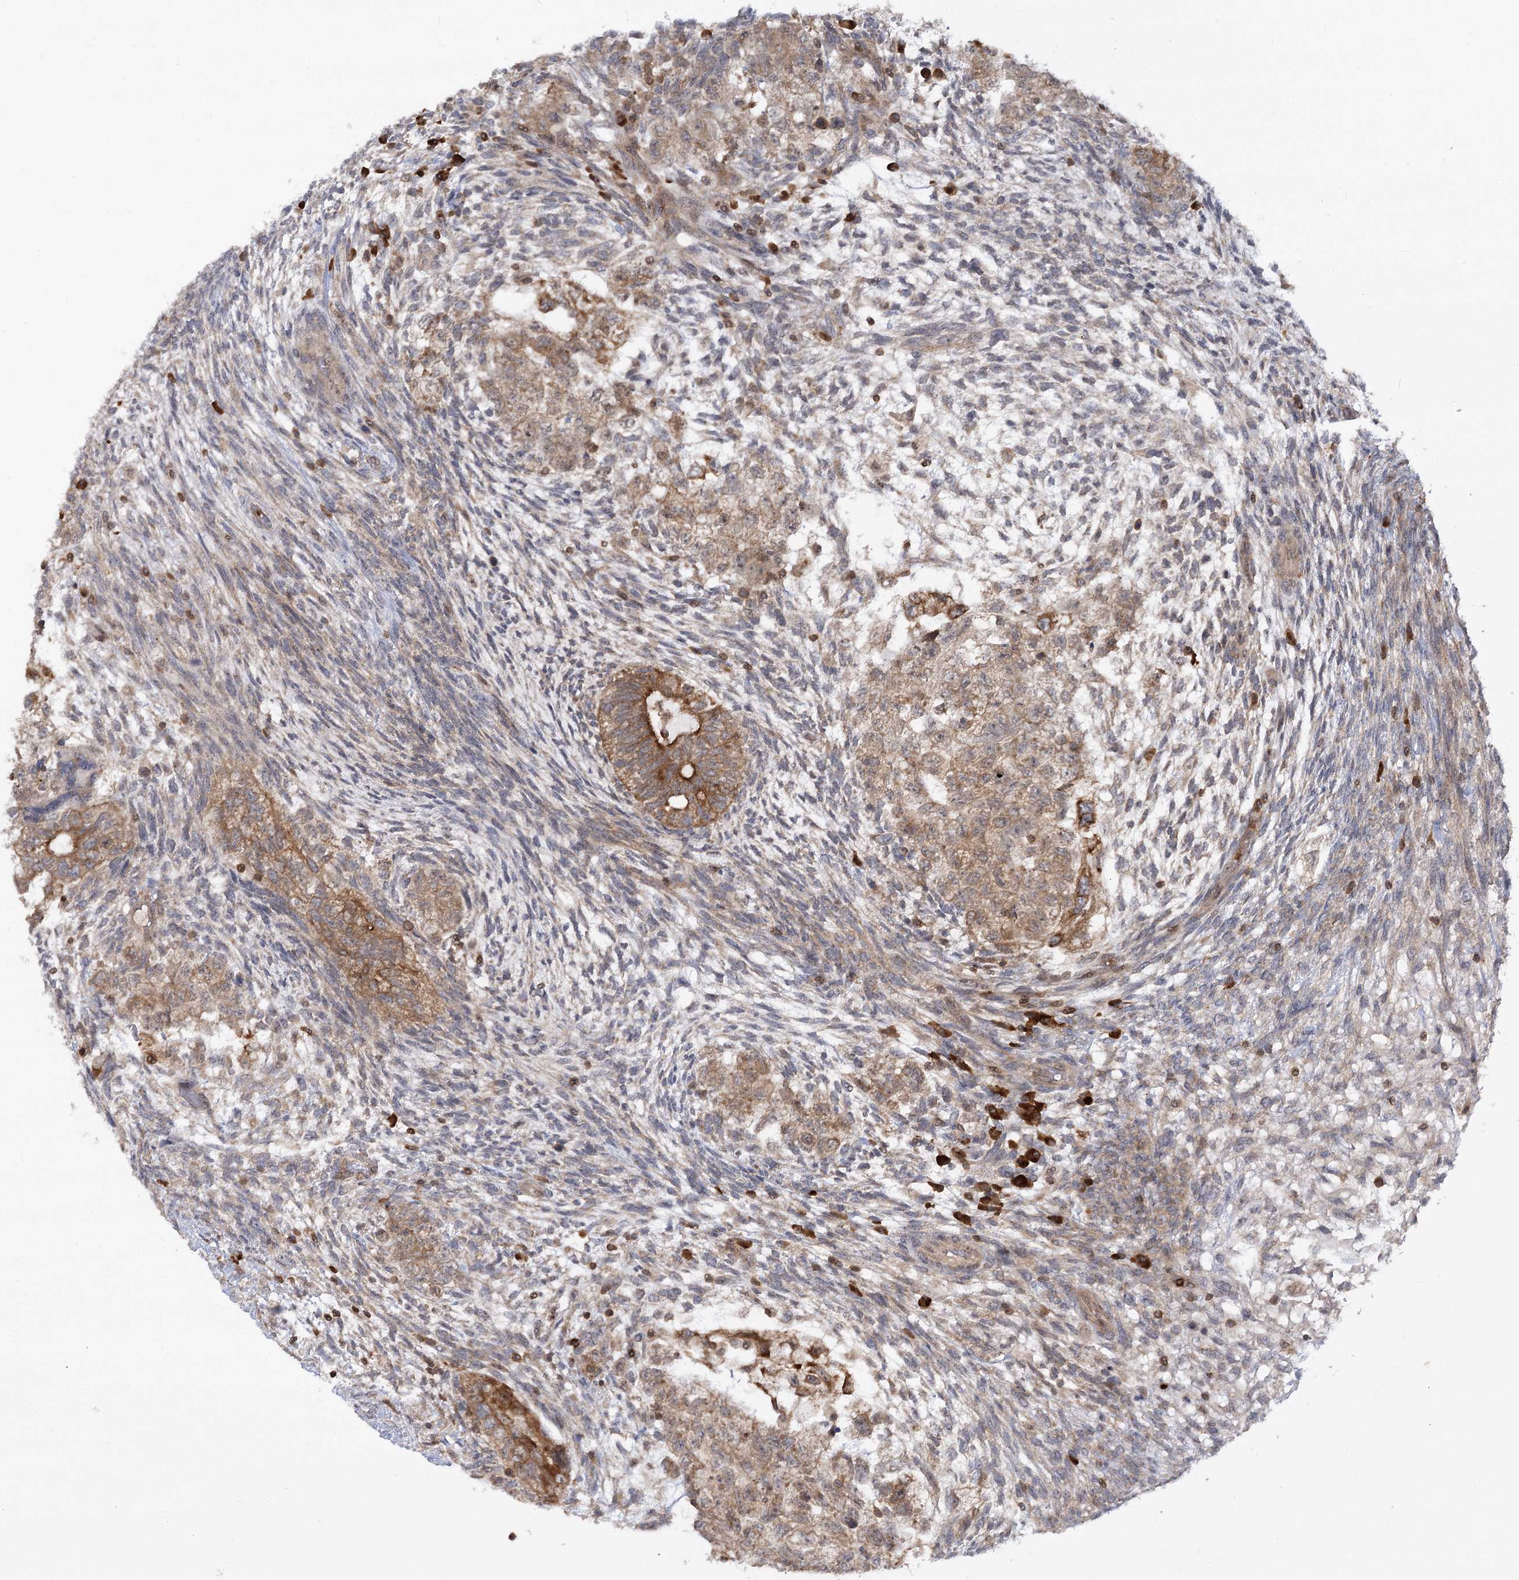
{"staining": {"intensity": "moderate", "quantity": ">75%", "location": "cytoplasmic/membranous"}, "tissue": "testis cancer", "cell_type": "Tumor cells", "image_type": "cancer", "snomed": [{"axis": "morphology", "description": "Normal tissue, NOS"}, {"axis": "morphology", "description": "Carcinoma, Embryonal, NOS"}, {"axis": "topography", "description": "Testis"}], "caption": "Human testis cancer stained with a brown dye reveals moderate cytoplasmic/membranous positive positivity in about >75% of tumor cells.", "gene": "SYTL1", "patient": {"sex": "male", "age": 36}}